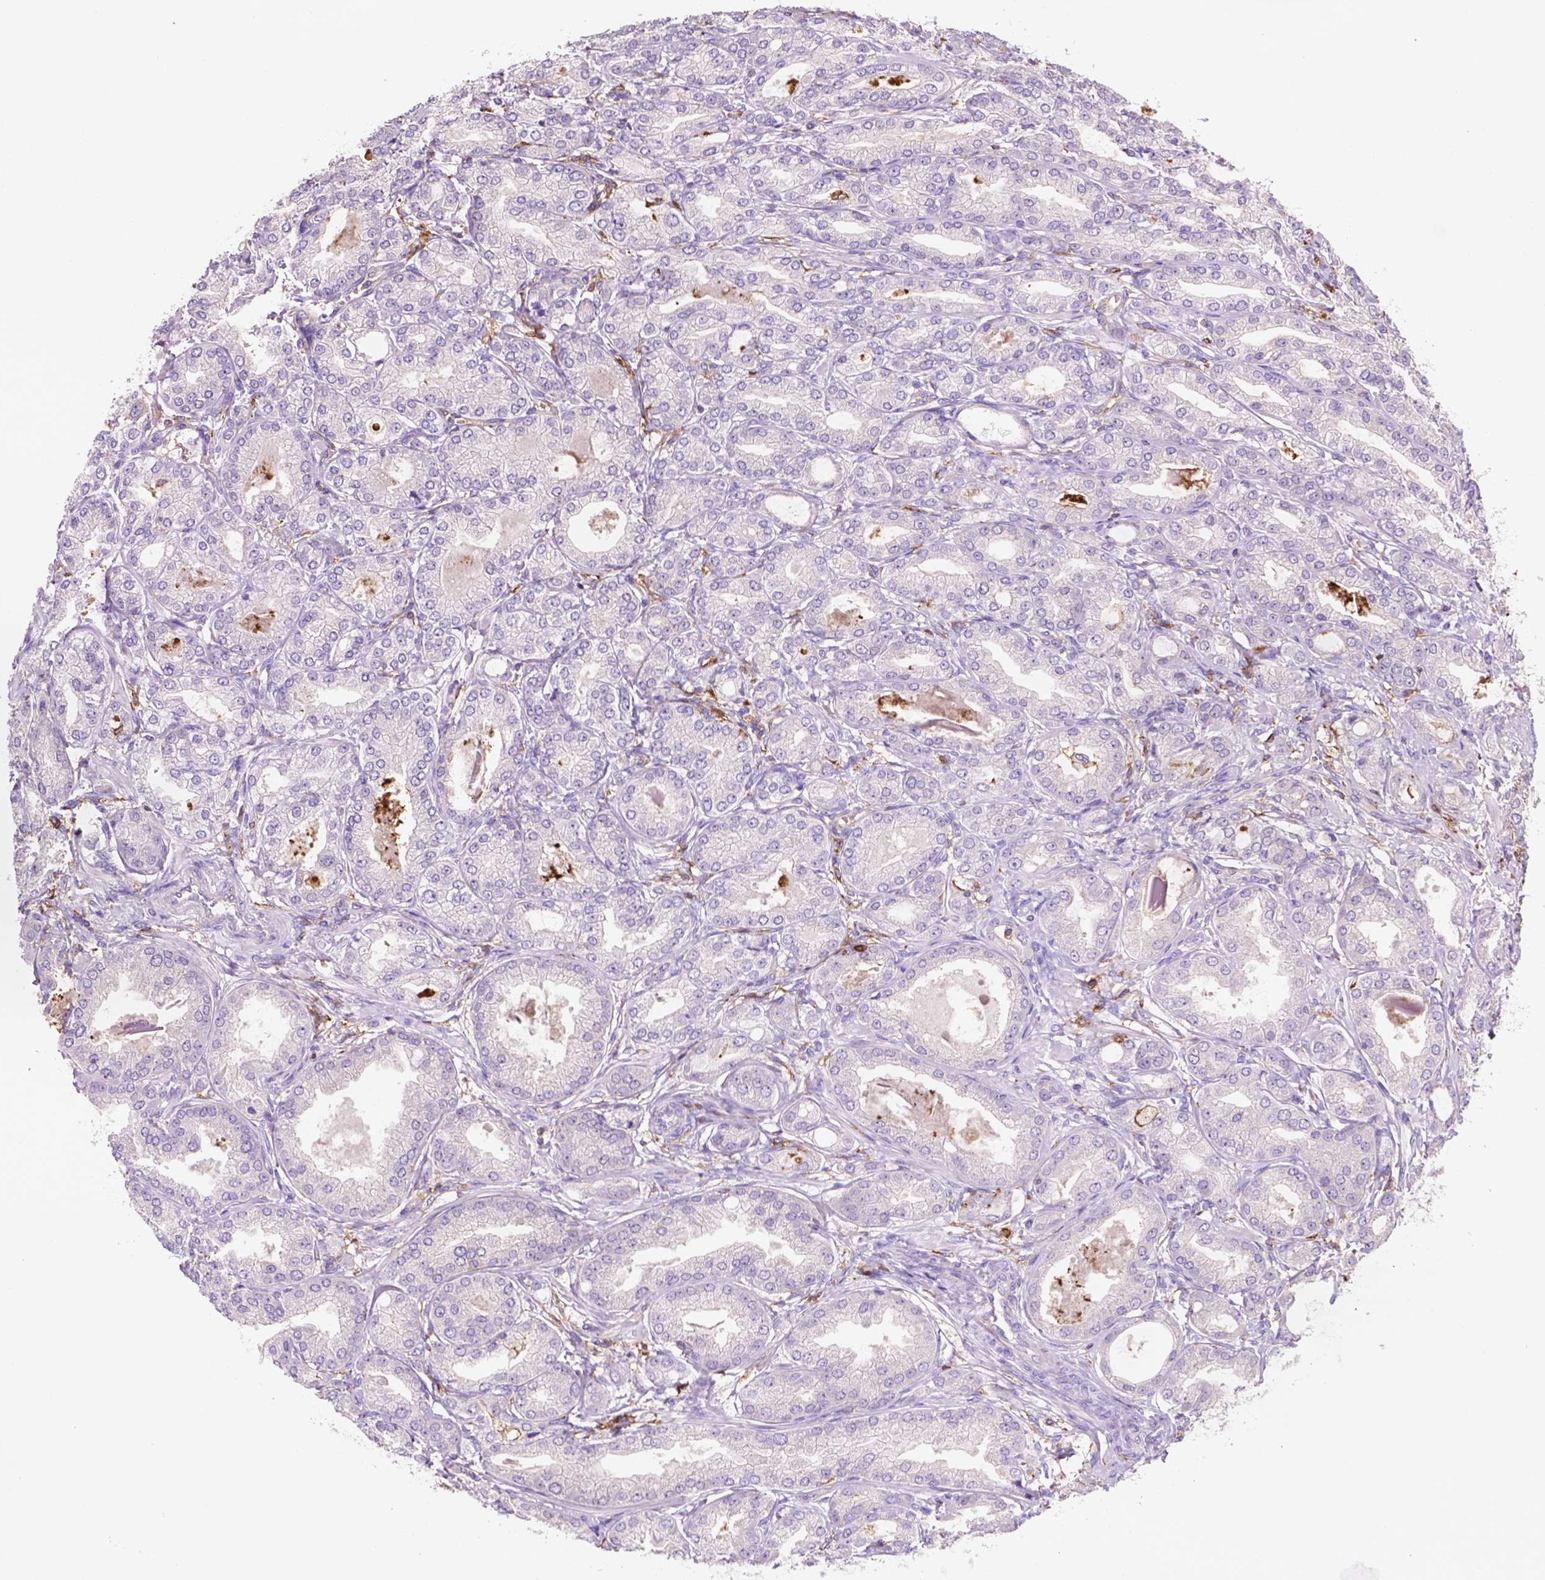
{"staining": {"intensity": "negative", "quantity": "none", "location": "none"}, "tissue": "prostate cancer", "cell_type": "Tumor cells", "image_type": "cancer", "snomed": [{"axis": "morphology", "description": "Adenocarcinoma, NOS"}, {"axis": "topography", "description": "Prostate and seminal vesicle, NOS"}, {"axis": "topography", "description": "Prostate"}], "caption": "High magnification brightfield microscopy of prostate cancer stained with DAB (3,3'-diaminobenzidine) (brown) and counterstained with hematoxylin (blue): tumor cells show no significant expression.", "gene": "MKRN2OS", "patient": {"sex": "male", "age": 77}}